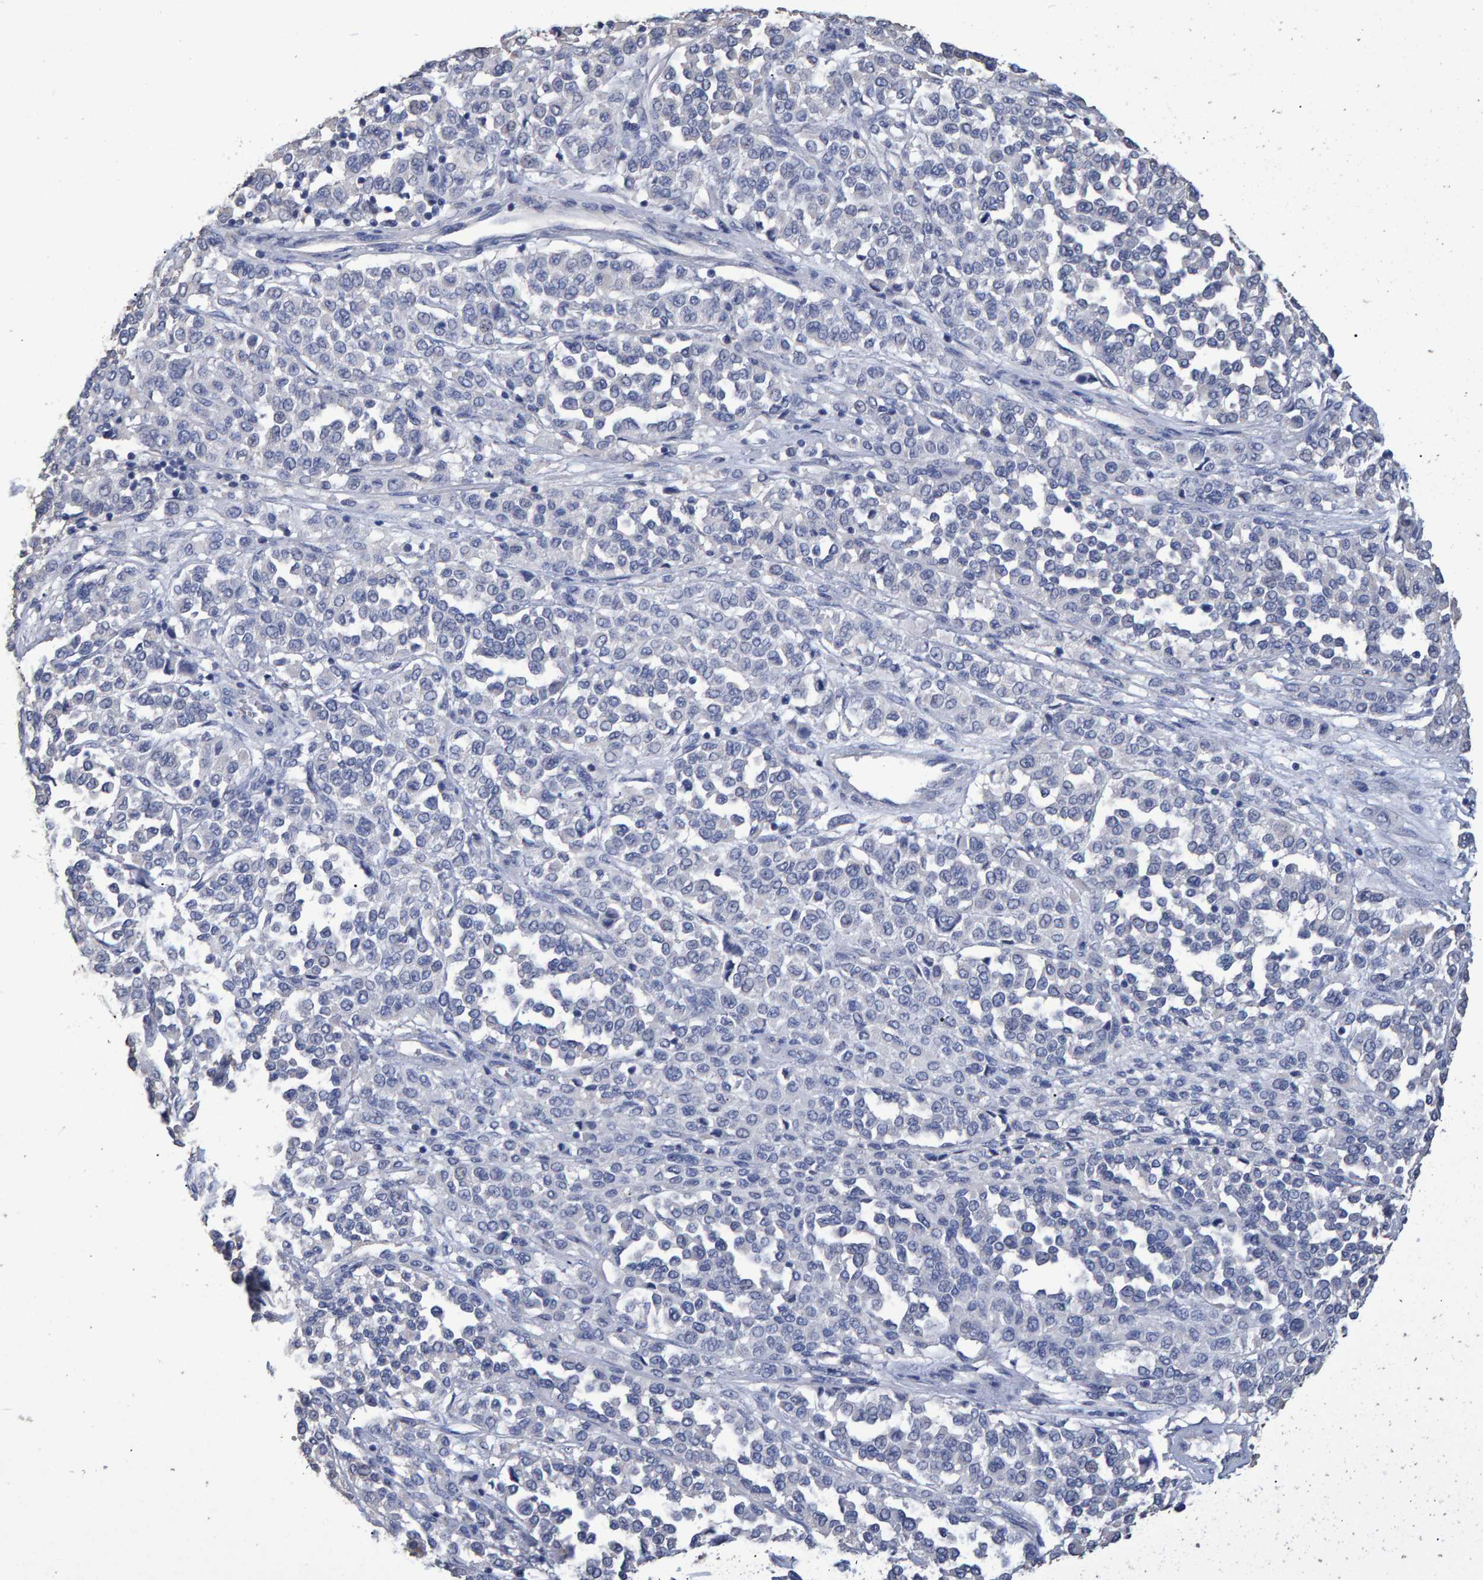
{"staining": {"intensity": "negative", "quantity": "none", "location": "none"}, "tissue": "melanoma", "cell_type": "Tumor cells", "image_type": "cancer", "snomed": [{"axis": "morphology", "description": "Malignant melanoma, Metastatic site"}, {"axis": "topography", "description": "Pancreas"}], "caption": "IHC of melanoma demonstrates no expression in tumor cells.", "gene": "HEMGN", "patient": {"sex": "female", "age": 30}}